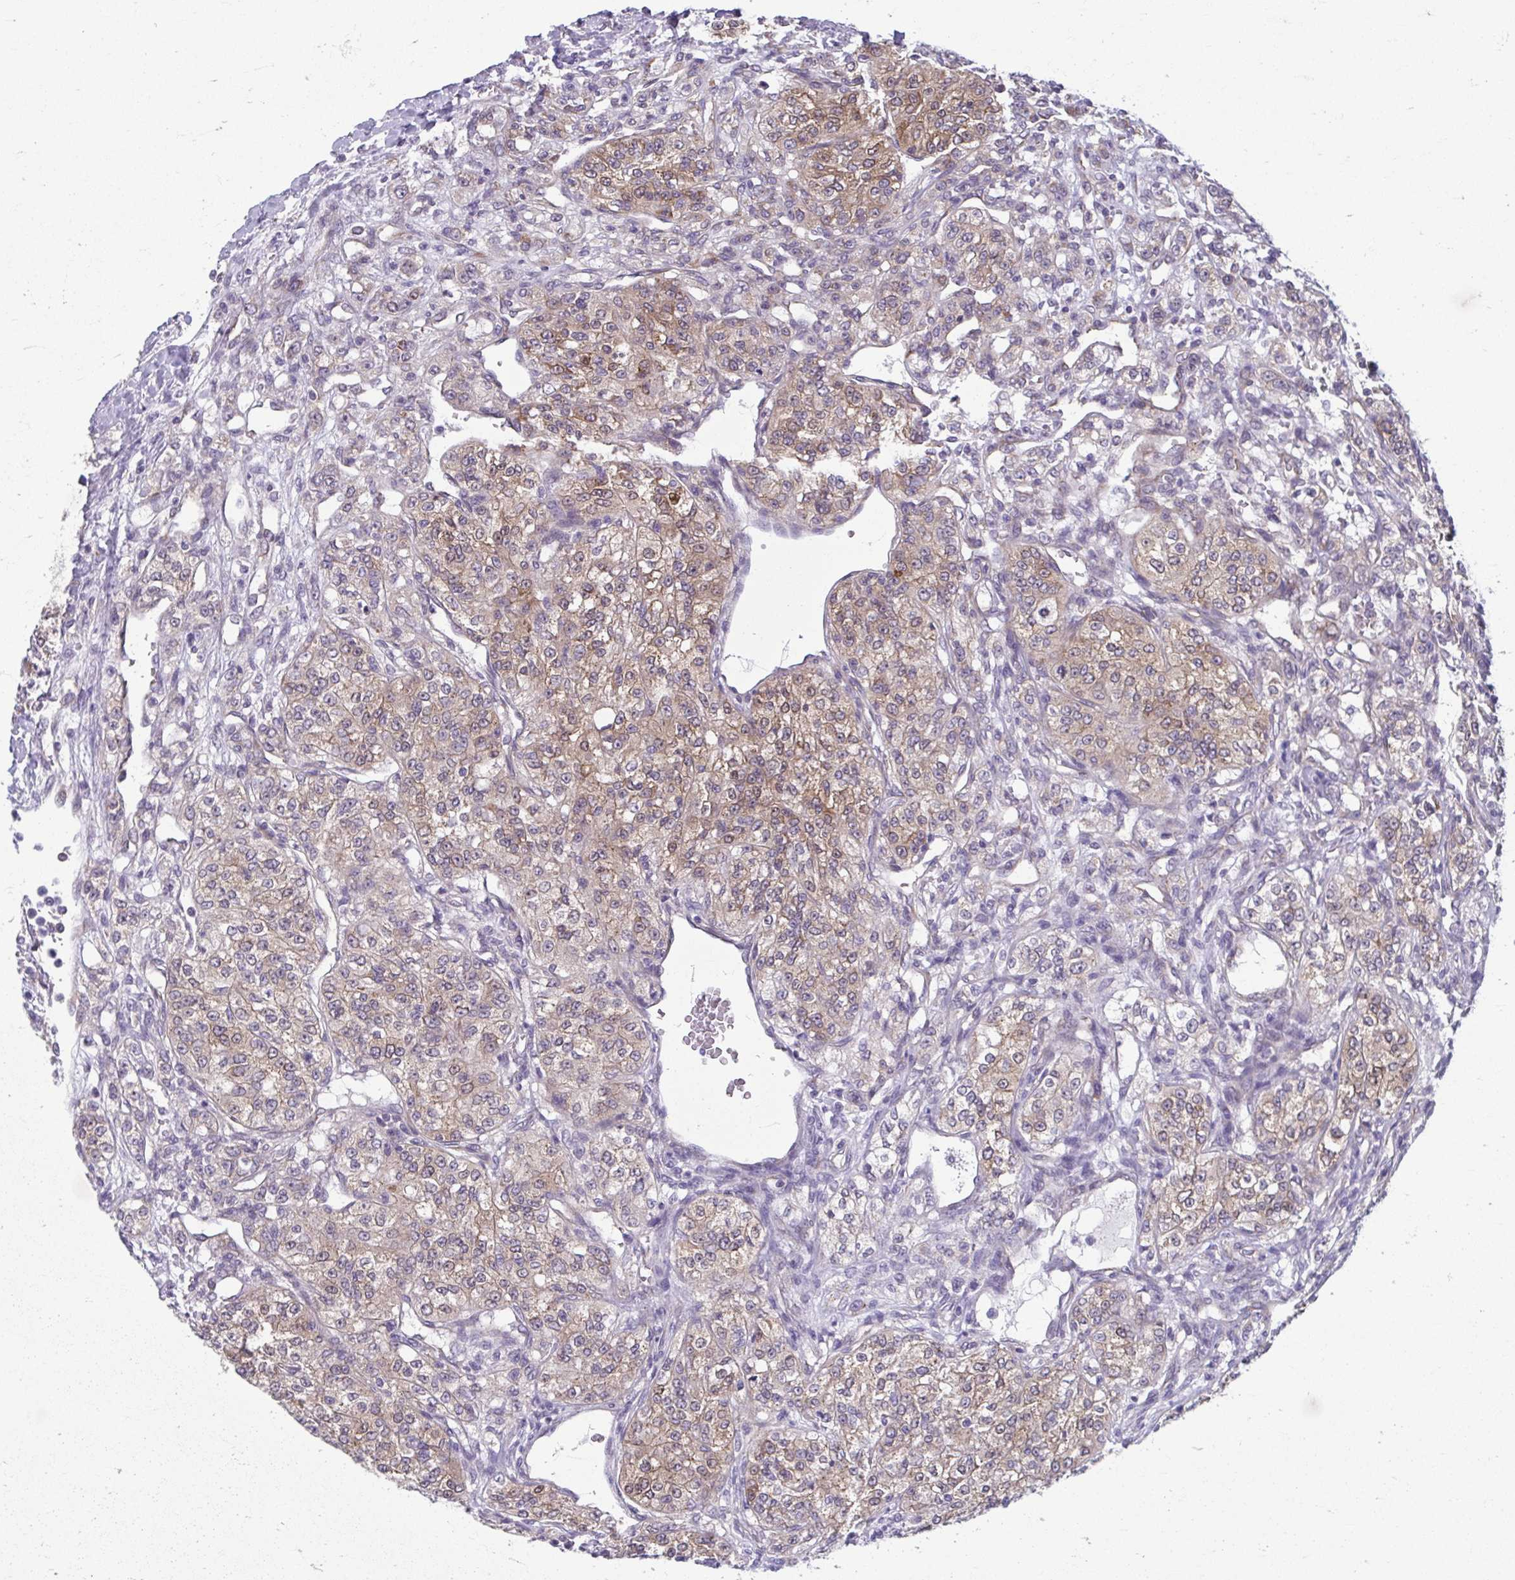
{"staining": {"intensity": "weak", "quantity": ">75%", "location": "cytoplasmic/membranous"}, "tissue": "renal cancer", "cell_type": "Tumor cells", "image_type": "cancer", "snomed": [{"axis": "morphology", "description": "Adenocarcinoma, NOS"}, {"axis": "topography", "description": "Kidney"}], "caption": "Immunohistochemical staining of human renal cancer (adenocarcinoma) reveals weak cytoplasmic/membranous protein expression in about >75% of tumor cells. (DAB IHC with brightfield microscopy, high magnification).", "gene": "TMEM108", "patient": {"sex": "female", "age": 63}}